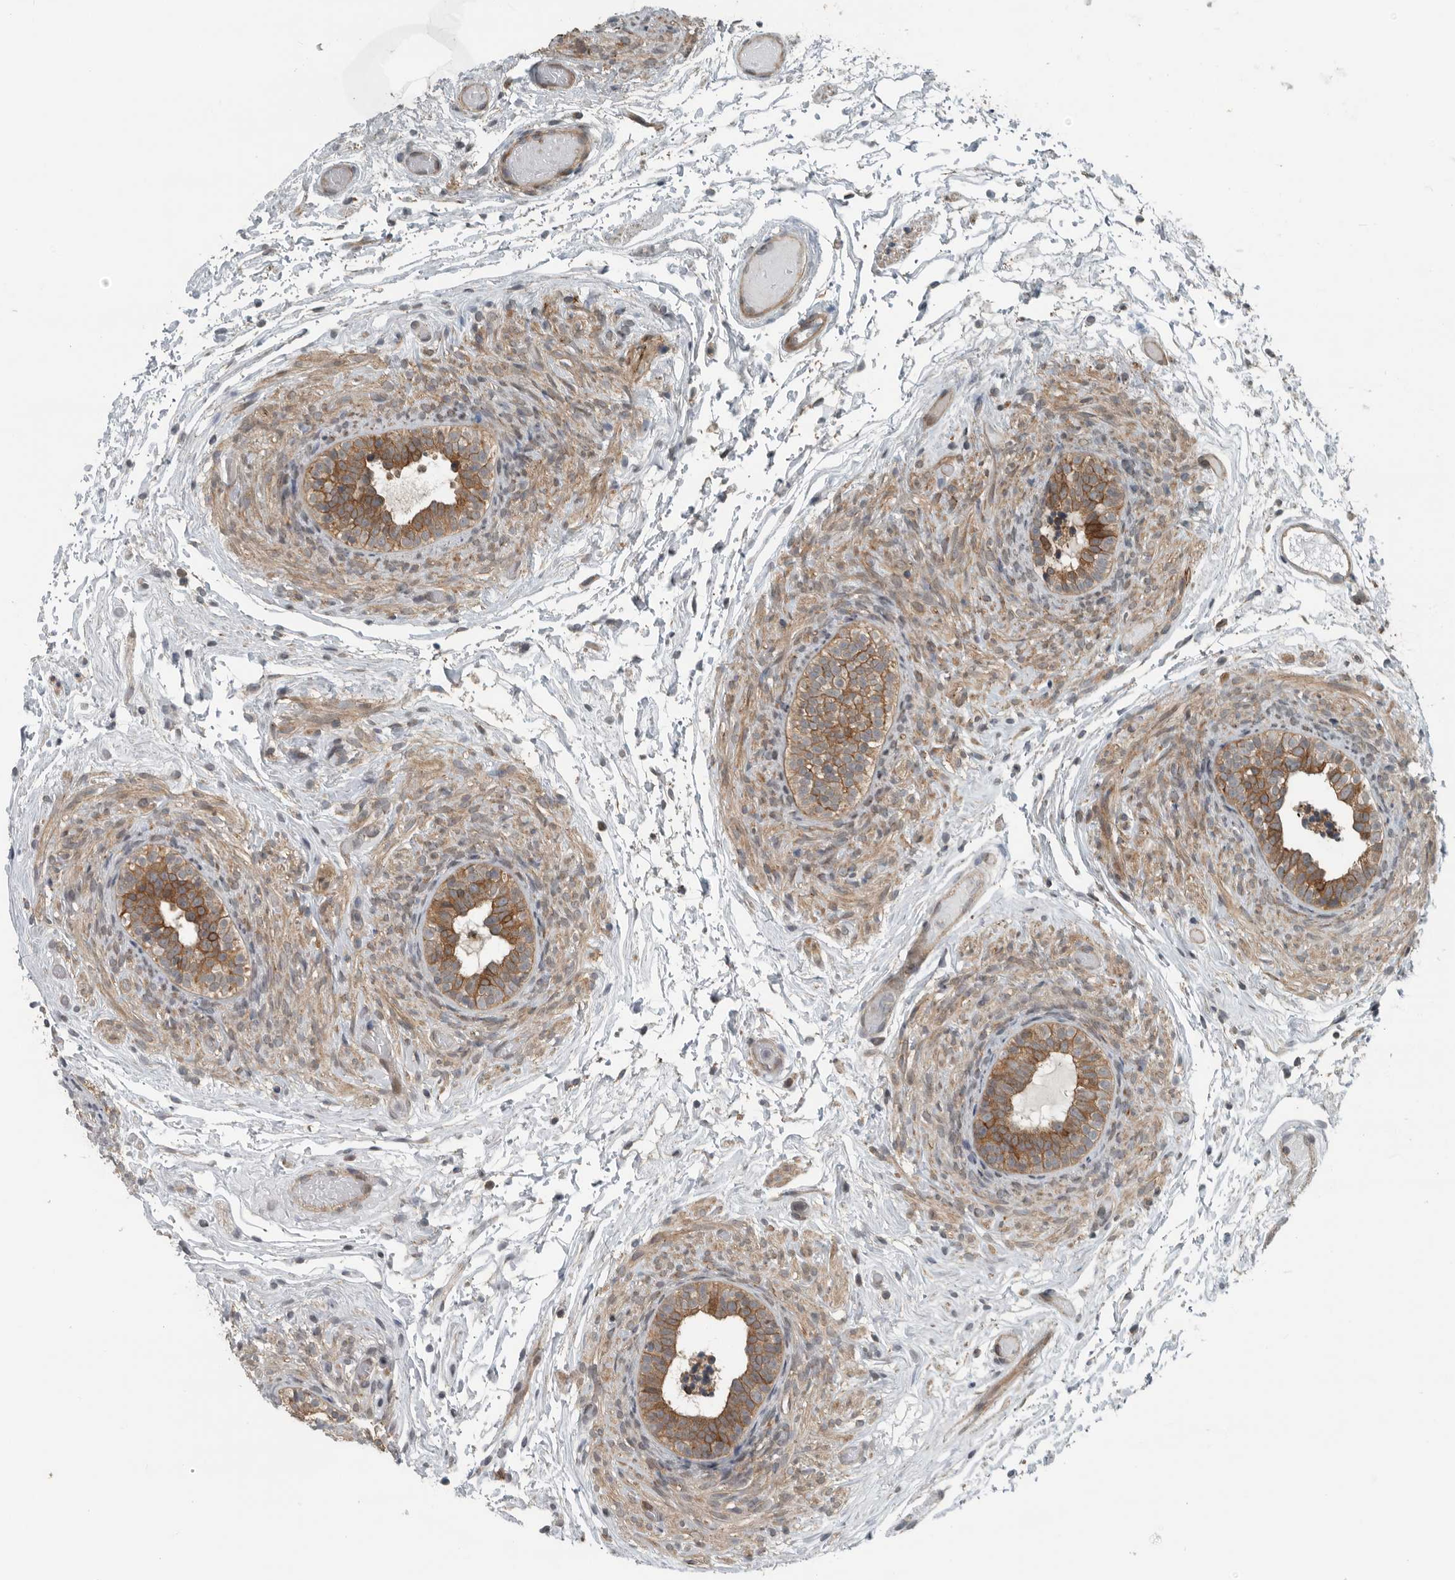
{"staining": {"intensity": "moderate", "quantity": ">75%", "location": "cytoplasmic/membranous"}, "tissue": "epididymis", "cell_type": "Glandular cells", "image_type": "normal", "snomed": [{"axis": "morphology", "description": "Normal tissue, NOS"}, {"axis": "topography", "description": "Epididymis"}], "caption": "Glandular cells show medium levels of moderate cytoplasmic/membranous positivity in approximately >75% of cells in normal epididymis. The protein is shown in brown color, while the nuclei are stained blue.", "gene": "AMFR", "patient": {"sex": "male", "age": 5}}